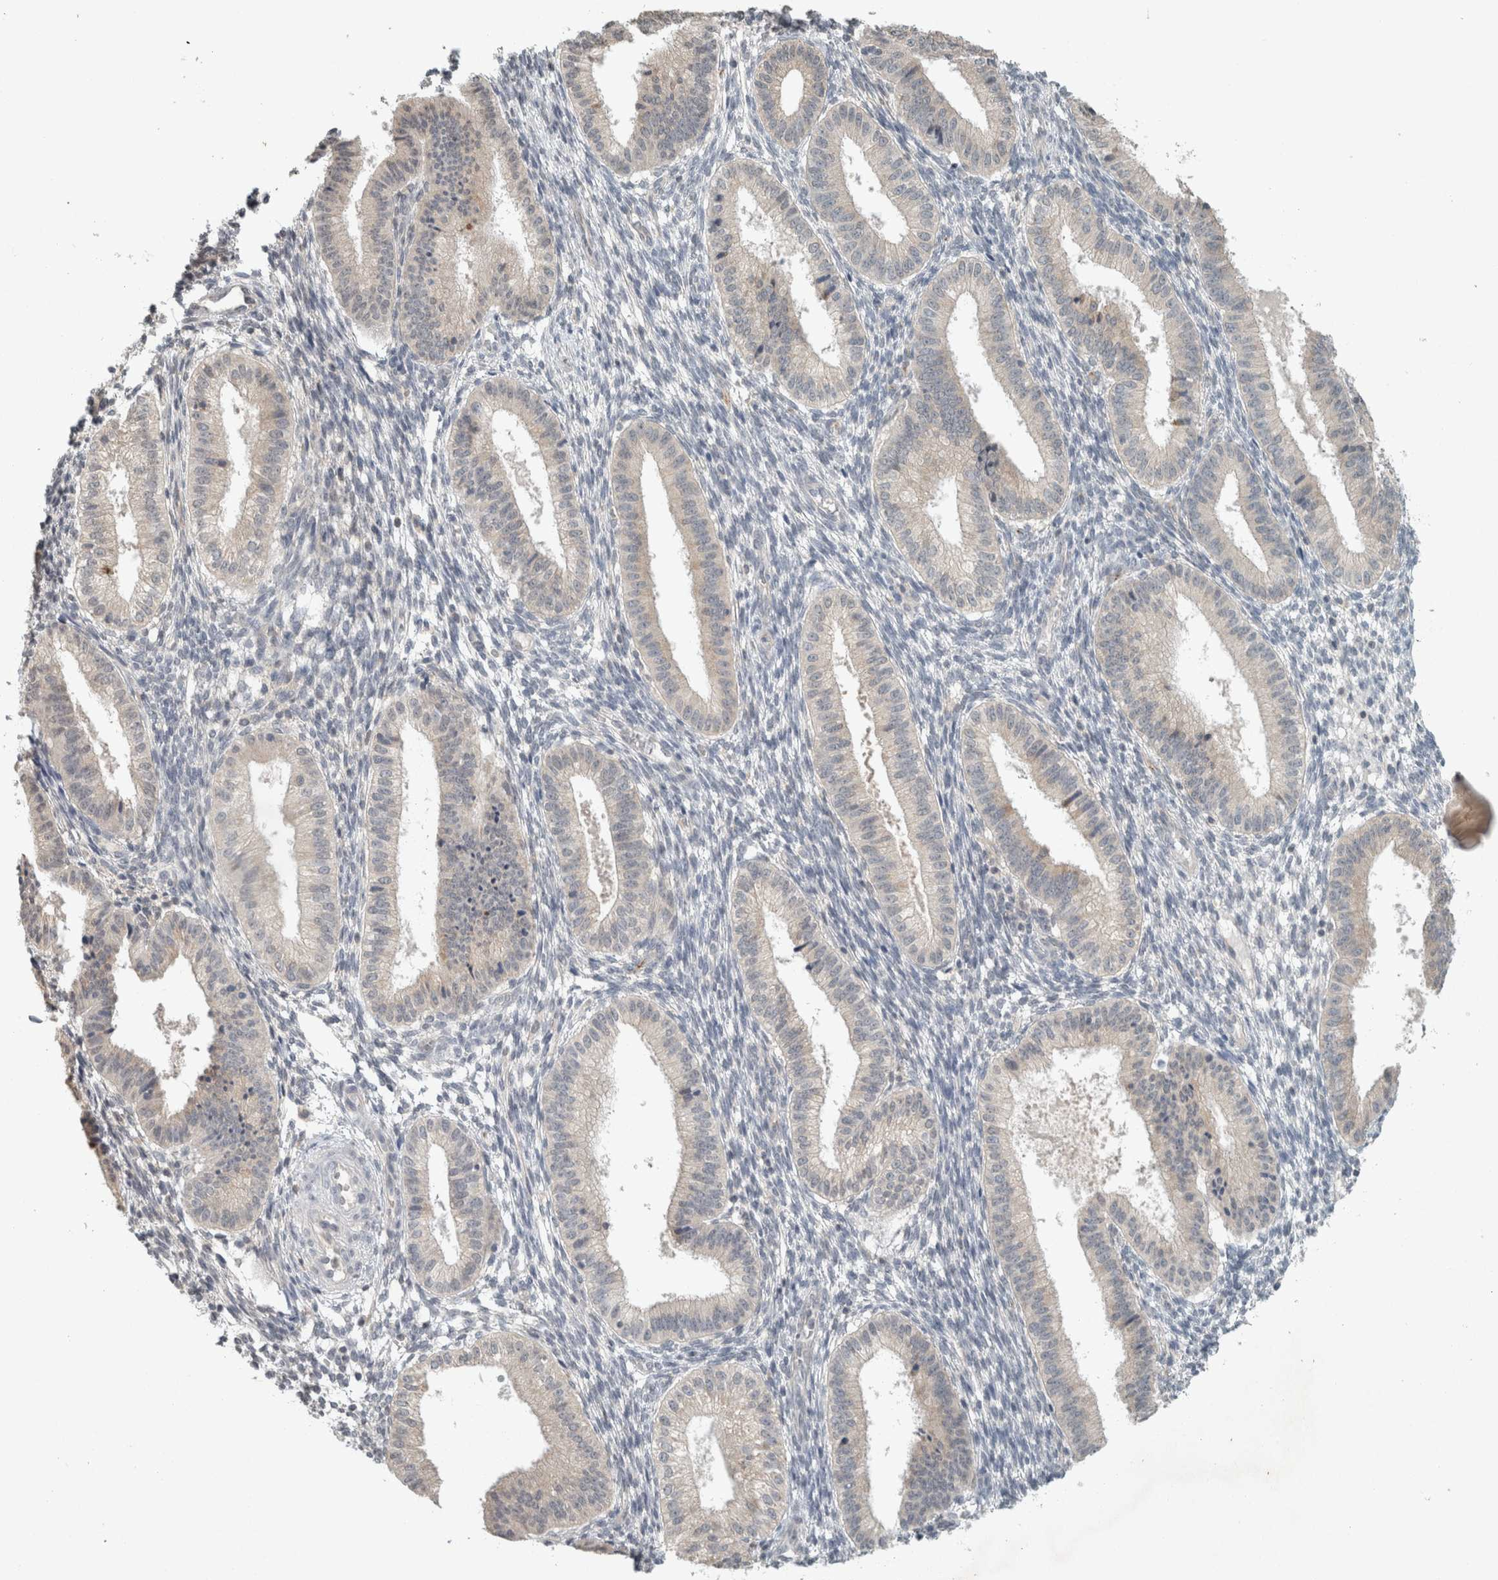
{"staining": {"intensity": "negative", "quantity": "none", "location": "none"}, "tissue": "endometrium", "cell_type": "Cells in endometrial stroma", "image_type": "normal", "snomed": [{"axis": "morphology", "description": "Normal tissue, NOS"}, {"axis": "topography", "description": "Endometrium"}], "caption": "A micrograph of human endometrium is negative for staining in cells in endometrial stroma. (DAB immunohistochemistry with hematoxylin counter stain).", "gene": "TRIT1", "patient": {"sex": "female", "age": 39}}